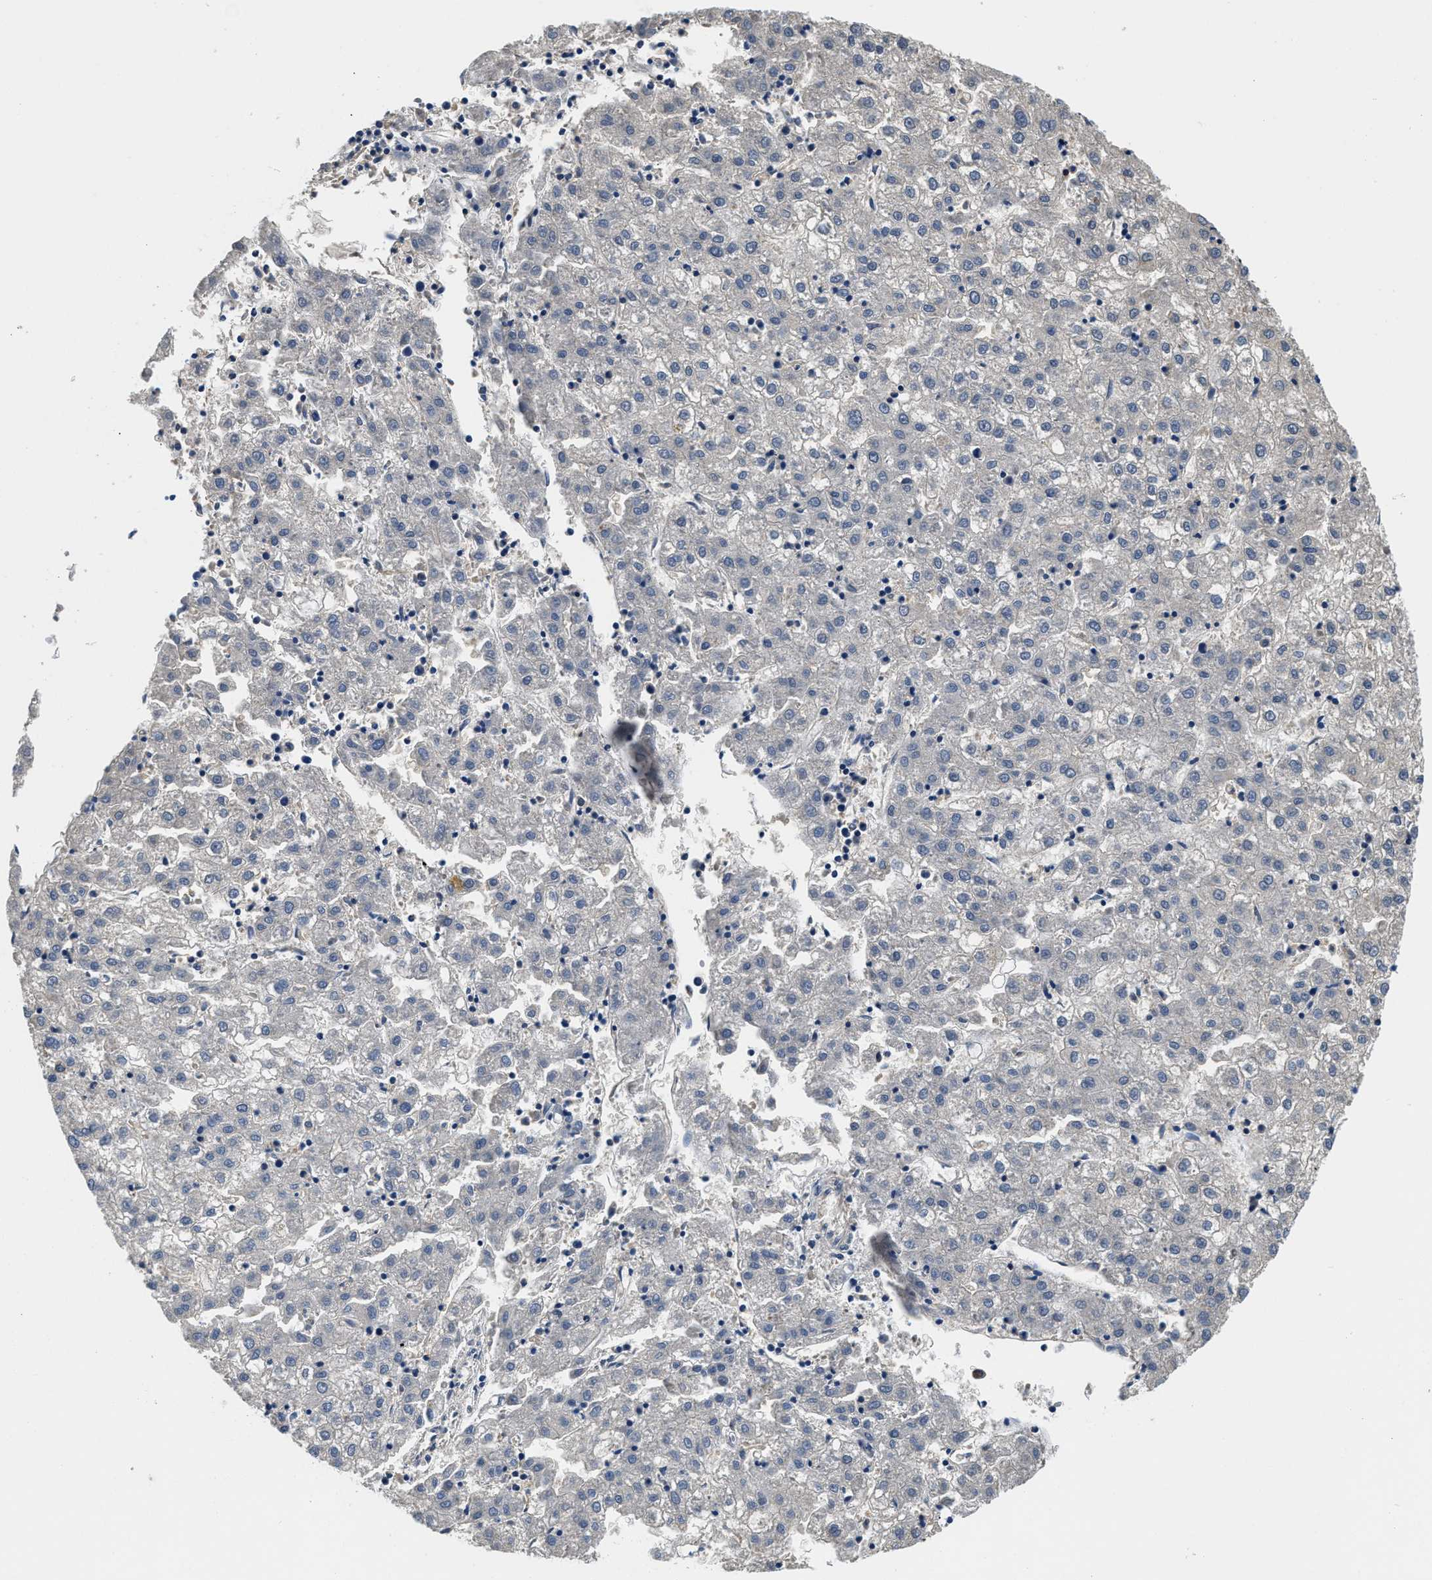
{"staining": {"intensity": "negative", "quantity": "none", "location": "none"}, "tissue": "liver cancer", "cell_type": "Tumor cells", "image_type": "cancer", "snomed": [{"axis": "morphology", "description": "Carcinoma, Hepatocellular, NOS"}, {"axis": "topography", "description": "Liver"}], "caption": "Protein analysis of liver cancer (hepatocellular carcinoma) displays no significant positivity in tumor cells.", "gene": "STAT2", "patient": {"sex": "male", "age": 72}}